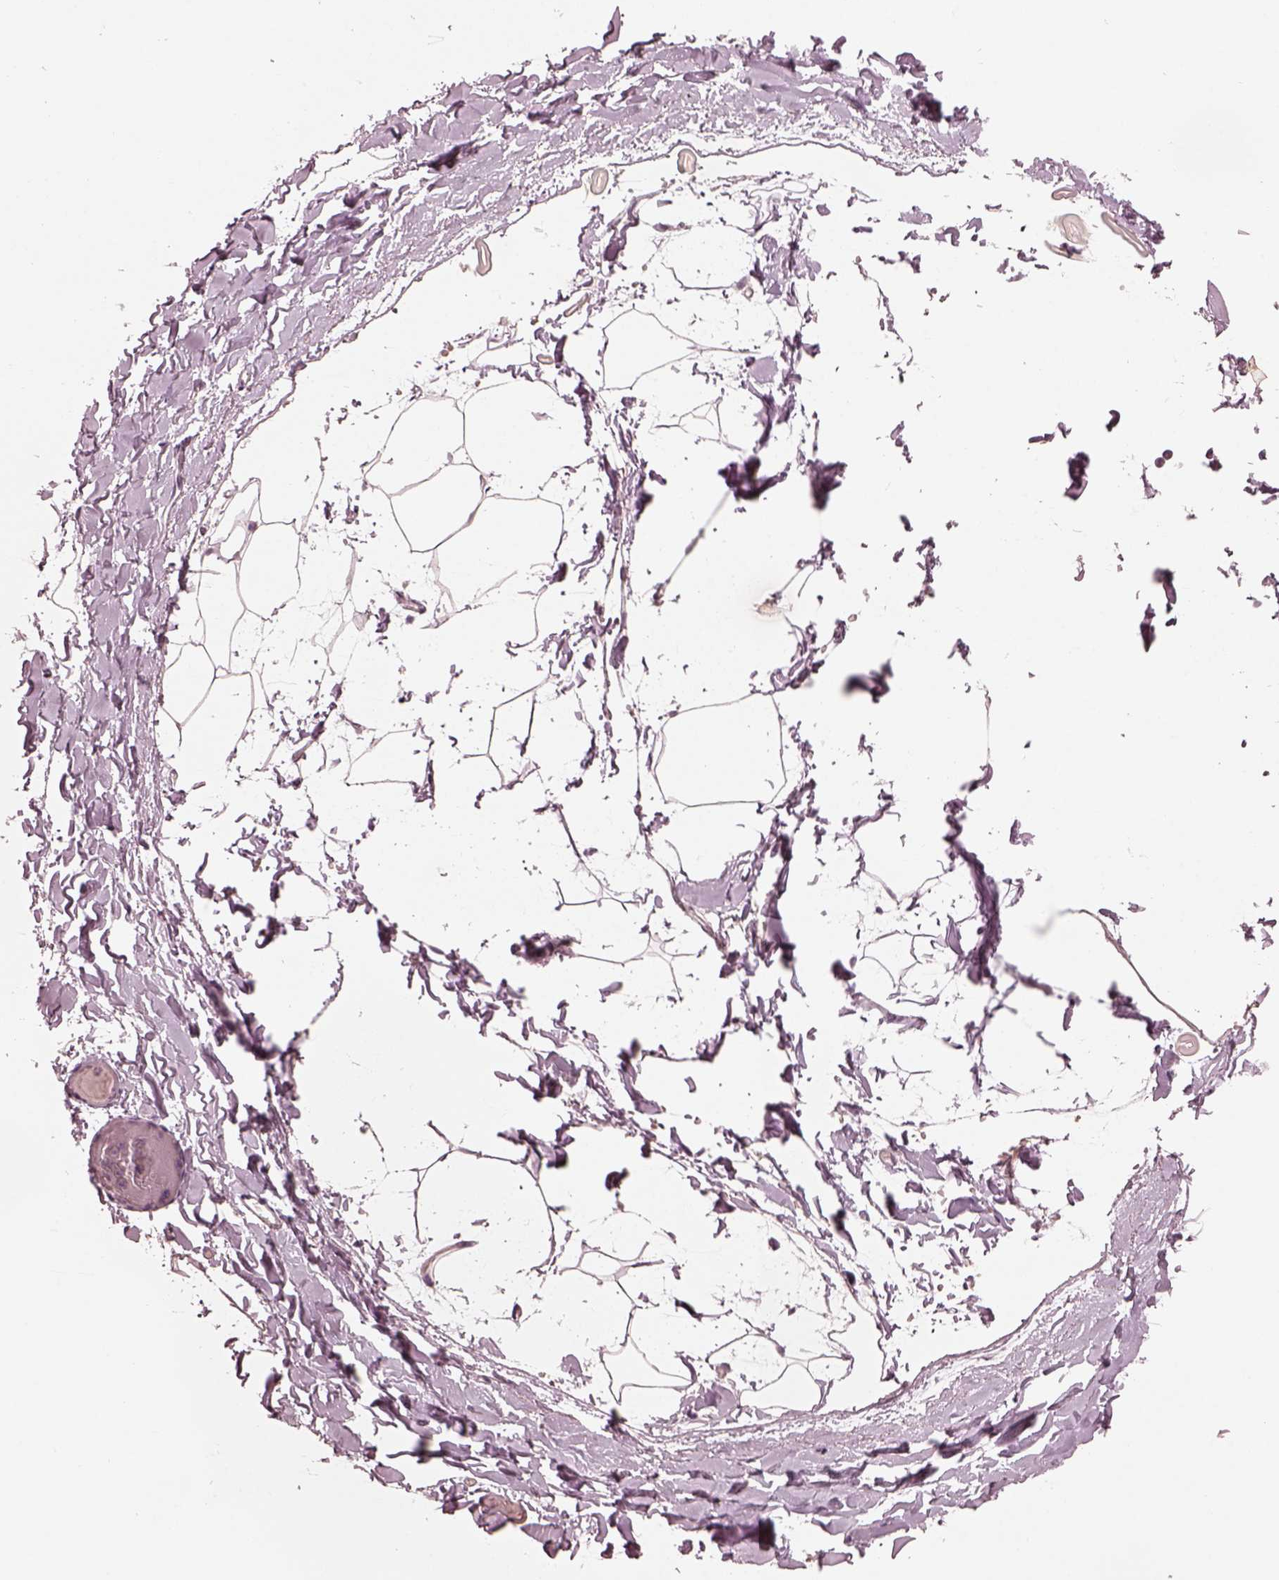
{"staining": {"intensity": "negative", "quantity": "none", "location": "none"}, "tissue": "adipose tissue", "cell_type": "Adipocytes", "image_type": "normal", "snomed": [{"axis": "morphology", "description": "Normal tissue, NOS"}, {"axis": "topography", "description": "Gallbladder"}, {"axis": "topography", "description": "Peripheral nerve tissue"}], "caption": "An image of human adipose tissue is negative for staining in adipocytes. (DAB immunohistochemistry (IHC) with hematoxylin counter stain).", "gene": "RGS7", "patient": {"sex": "female", "age": 45}}